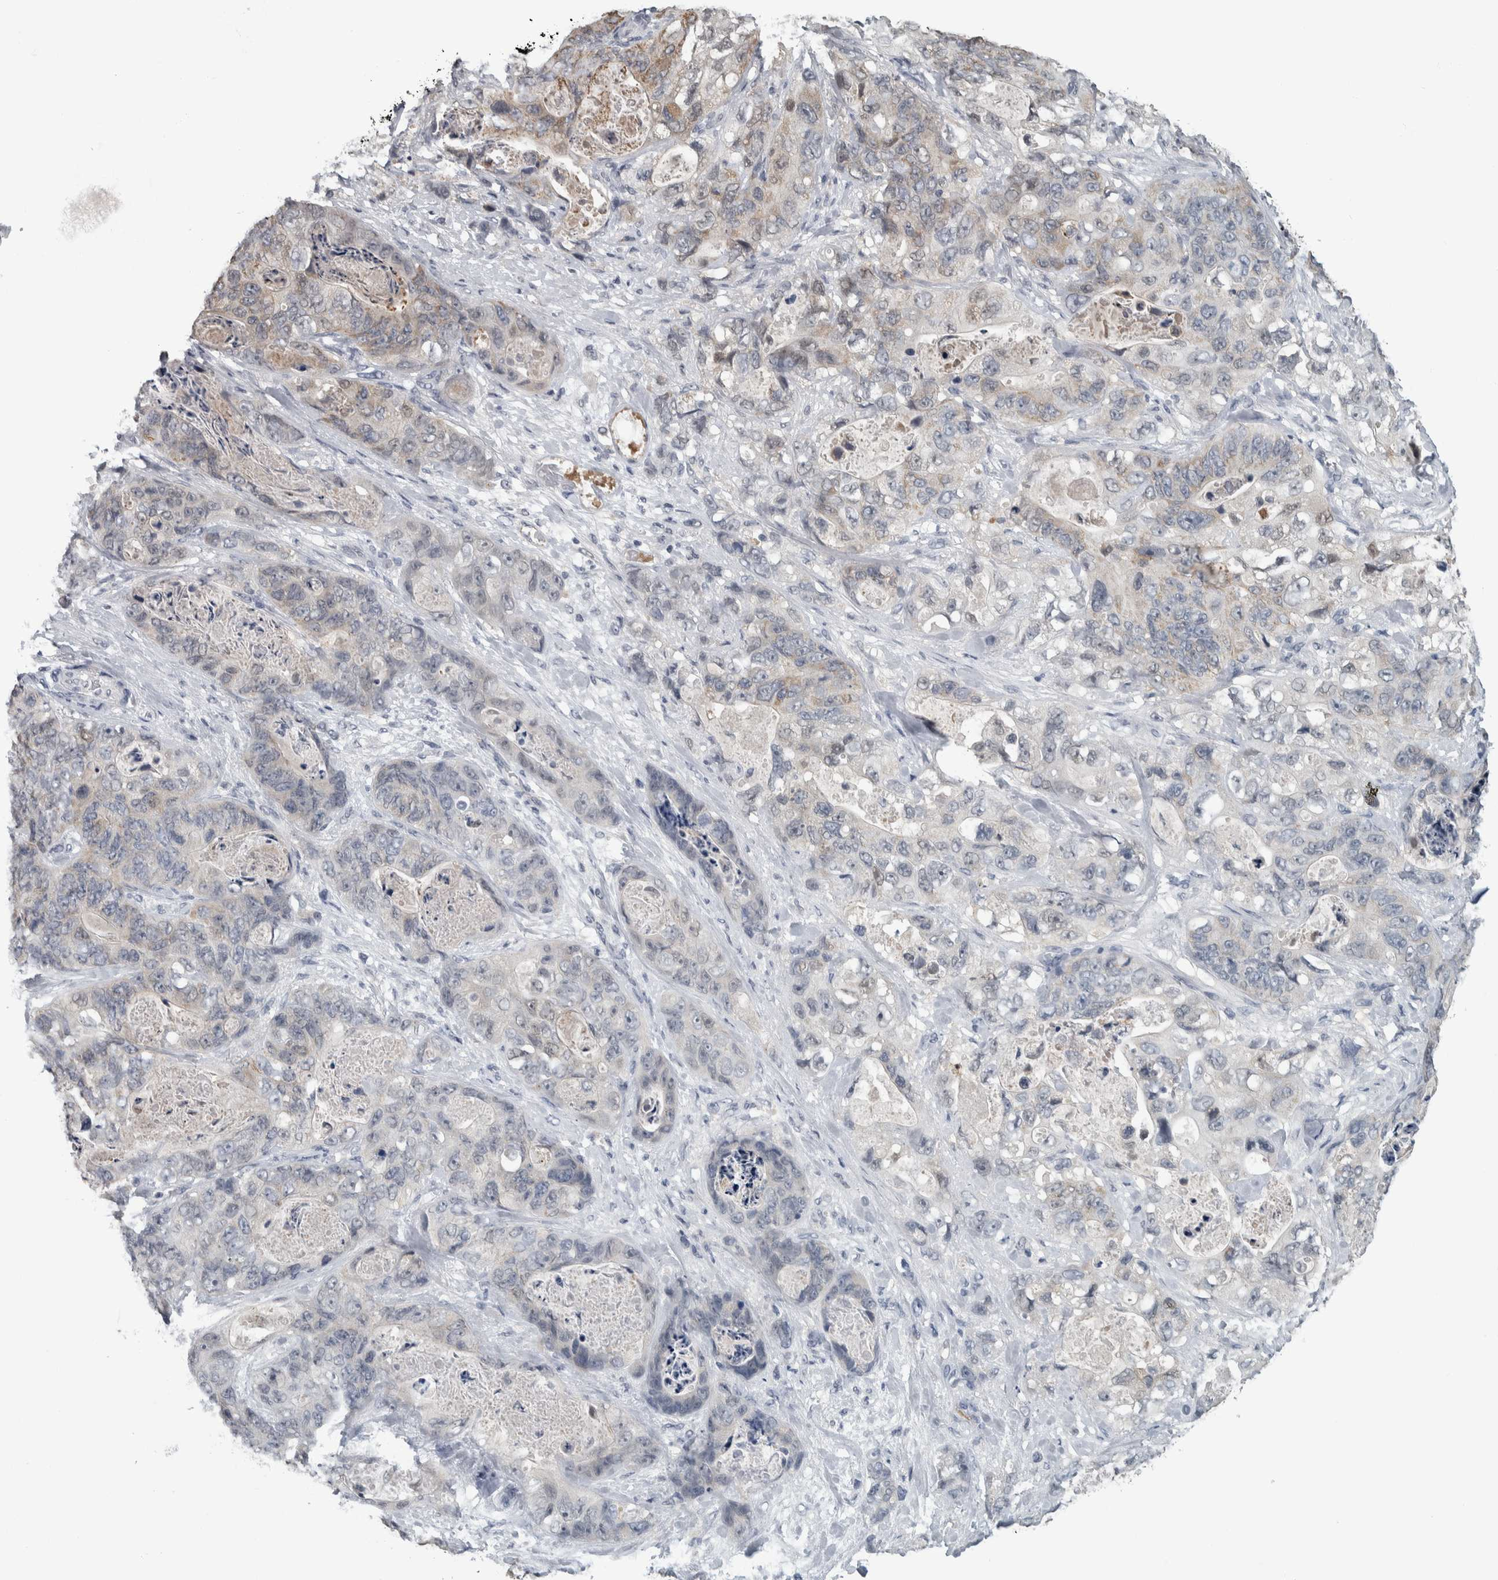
{"staining": {"intensity": "weak", "quantity": "<25%", "location": "cytoplasmic/membranous"}, "tissue": "stomach cancer", "cell_type": "Tumor cells", "image_type": "cancer", "snomed": [{"axis": "morphology", "description": "Normal tissue, NOS"}, {"axis": "morphology", "description": "Adenocarcinoma, NOS"}, {"axis": "topography", "description": "Stomach"}], "caption": "This is an immunohistochemistry (IHC) histopathology image of human stomach cancer. There is no positivity in tumor cells.", "gene": "CAVIN4", "patient": {"sex": "female", "age": 89}}